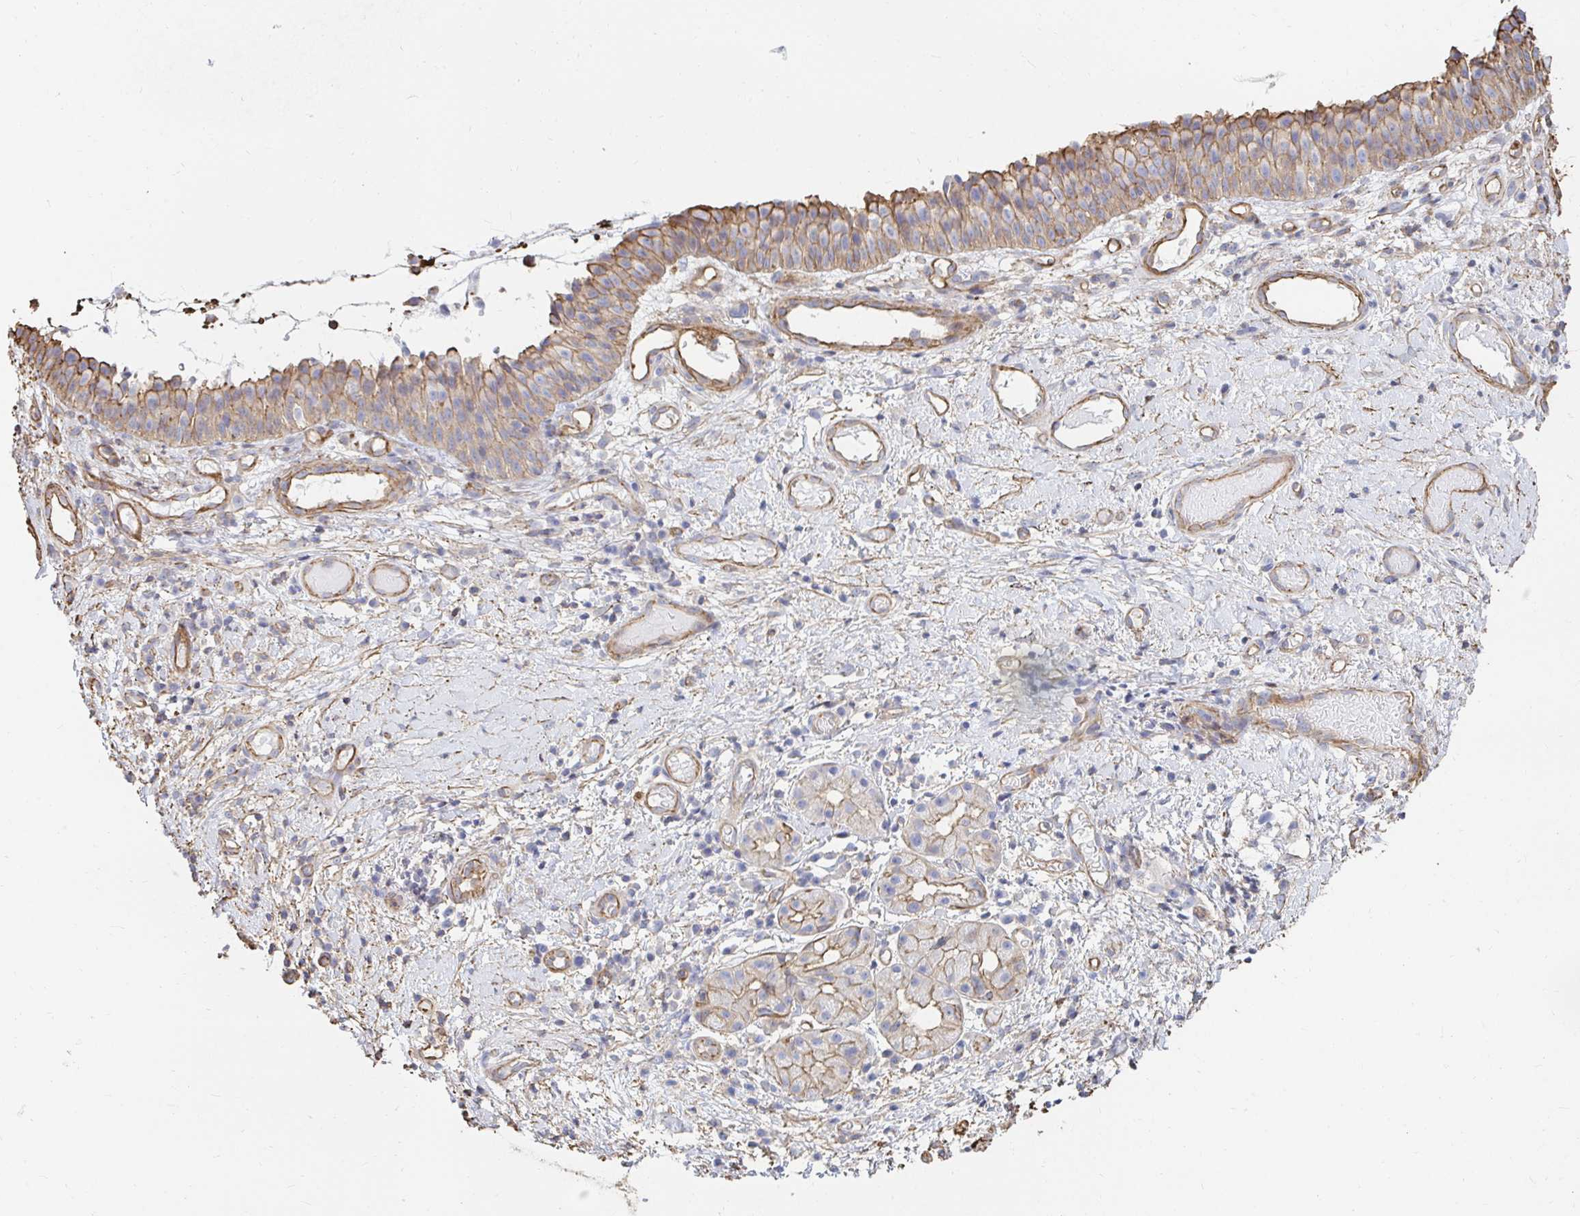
{"staining": {"intensity": "moderate", "quantity": "25%-75%", "location": "cytoplasmic/membranous"}, "tissue": "nasopharynx", "cell_type": "Respiratory epithelial cells", "image_type": "normal", "snomed": [{"axis": "morphology", "description": "Normal tissue, NOS"}, {"axis": "morphology", "description": "Inflammation, NOS"}, {"axis": "topography", "description": "Nasopharynx"}], "caption": "High-power microscopy captured an IHC photomicrograph of normal nasopharynx, revealing moderate cytoplasmic/membranous staining in approximately 25%-75% of respiratory epithelial cells. The staining is performed using DAB brown chromogen to label protein expression. The nuclei are counter-stained blue using hematoxylin.", "gene": "PTPN14", "patient": {"sex": "male", "age": 54}}